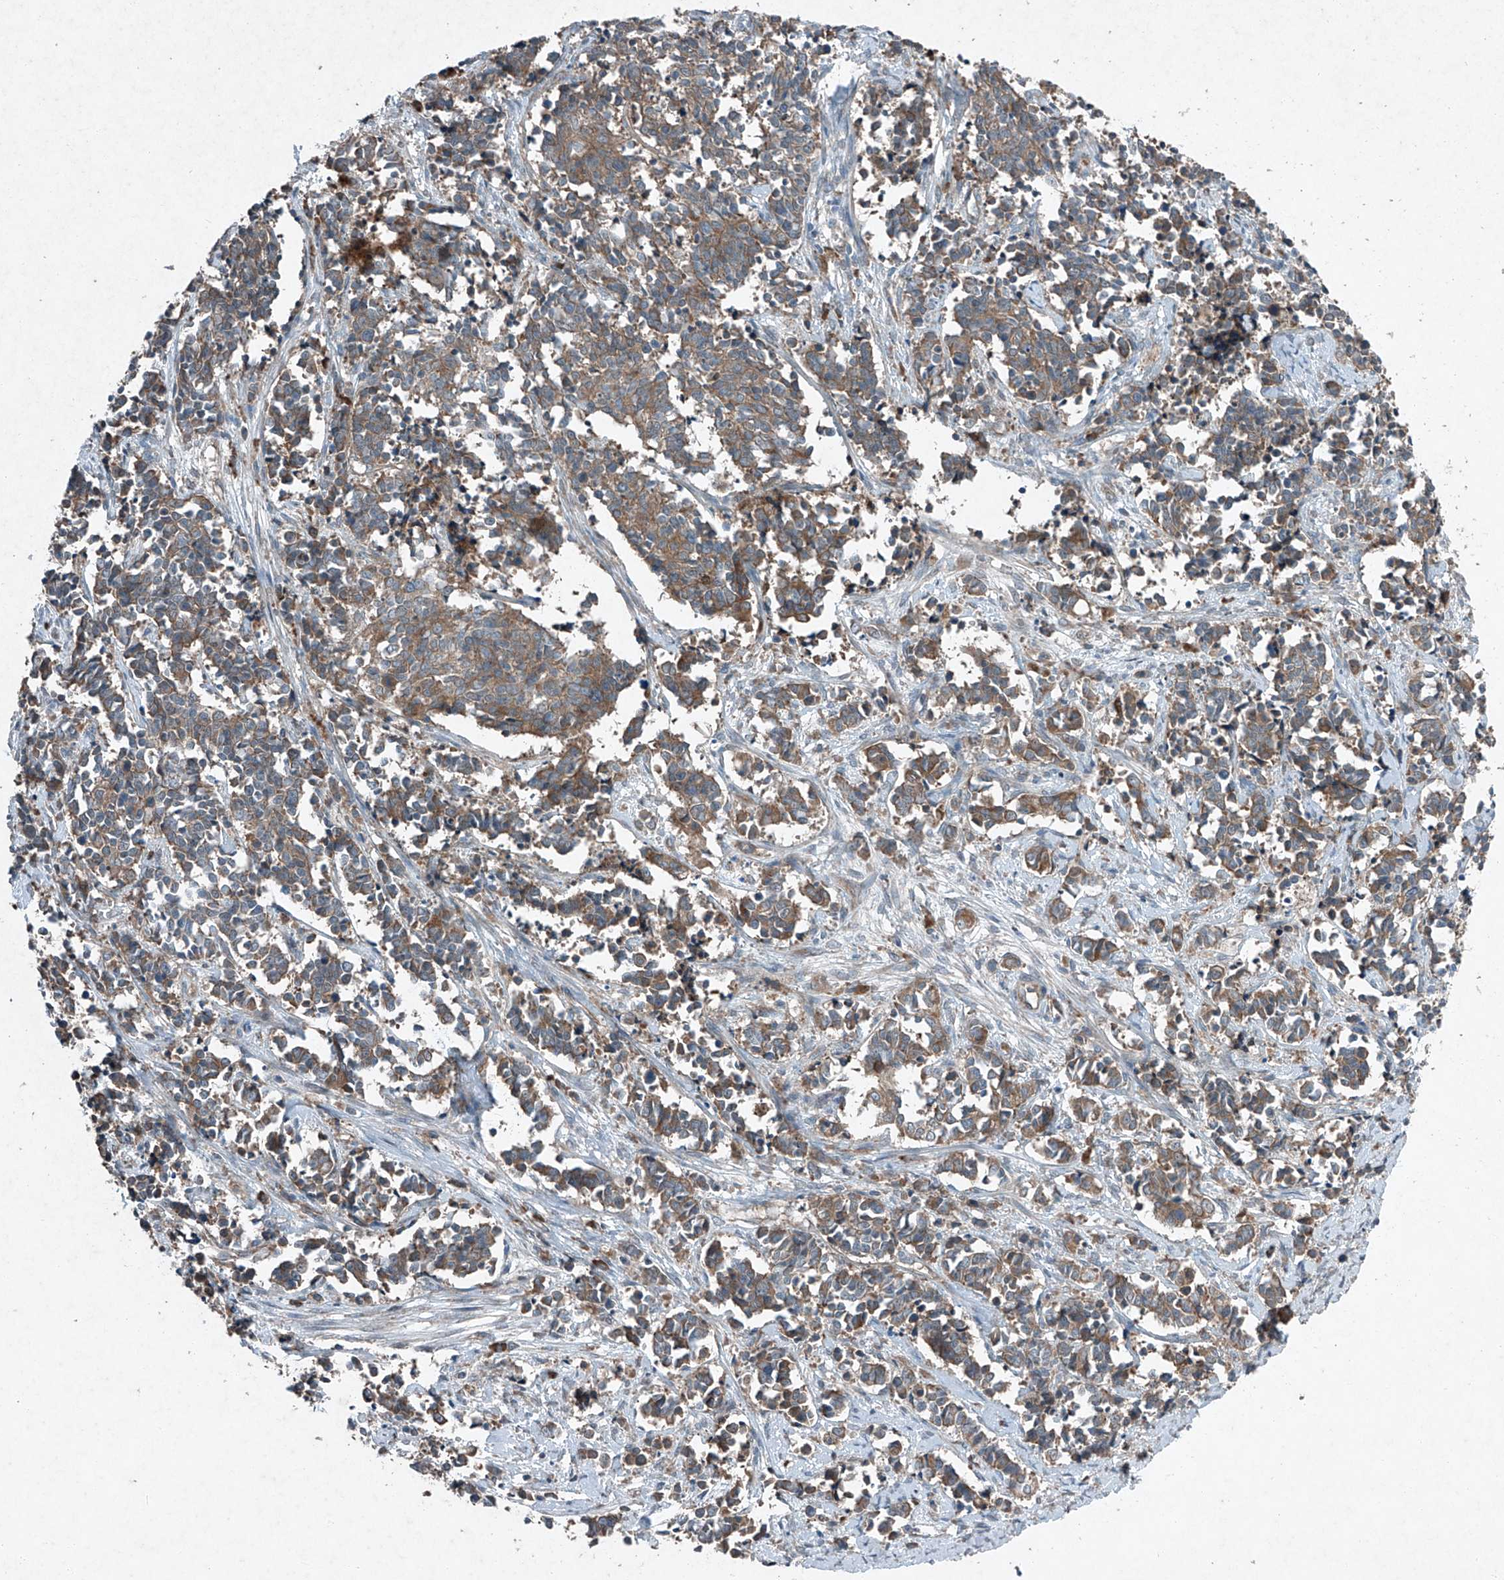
{"staining": {"intensity": "moderate", "quantity": ">75%", "location": "cytoplasmic/membranous"}, "tissue": "cervical cancer", "cell_type": "Tumor cells", "image_type": "cancer", "snomed": [{"axis": "morphology", "description": "Normal tissue, NOS"}, {"axis": "morphology", "description": "Squamous cell carcinoma, NOS"}, {"axis": "topography", "description": "Cervix"}], "caption": "A brown stain highlights moderate cytoplasmic/membranous positivity of a protein in cervical cancer (squamous cell carcinoma) tumor cells.", "gene": "FOXRED2", "patient": {"sex": "female", "age": 35}}